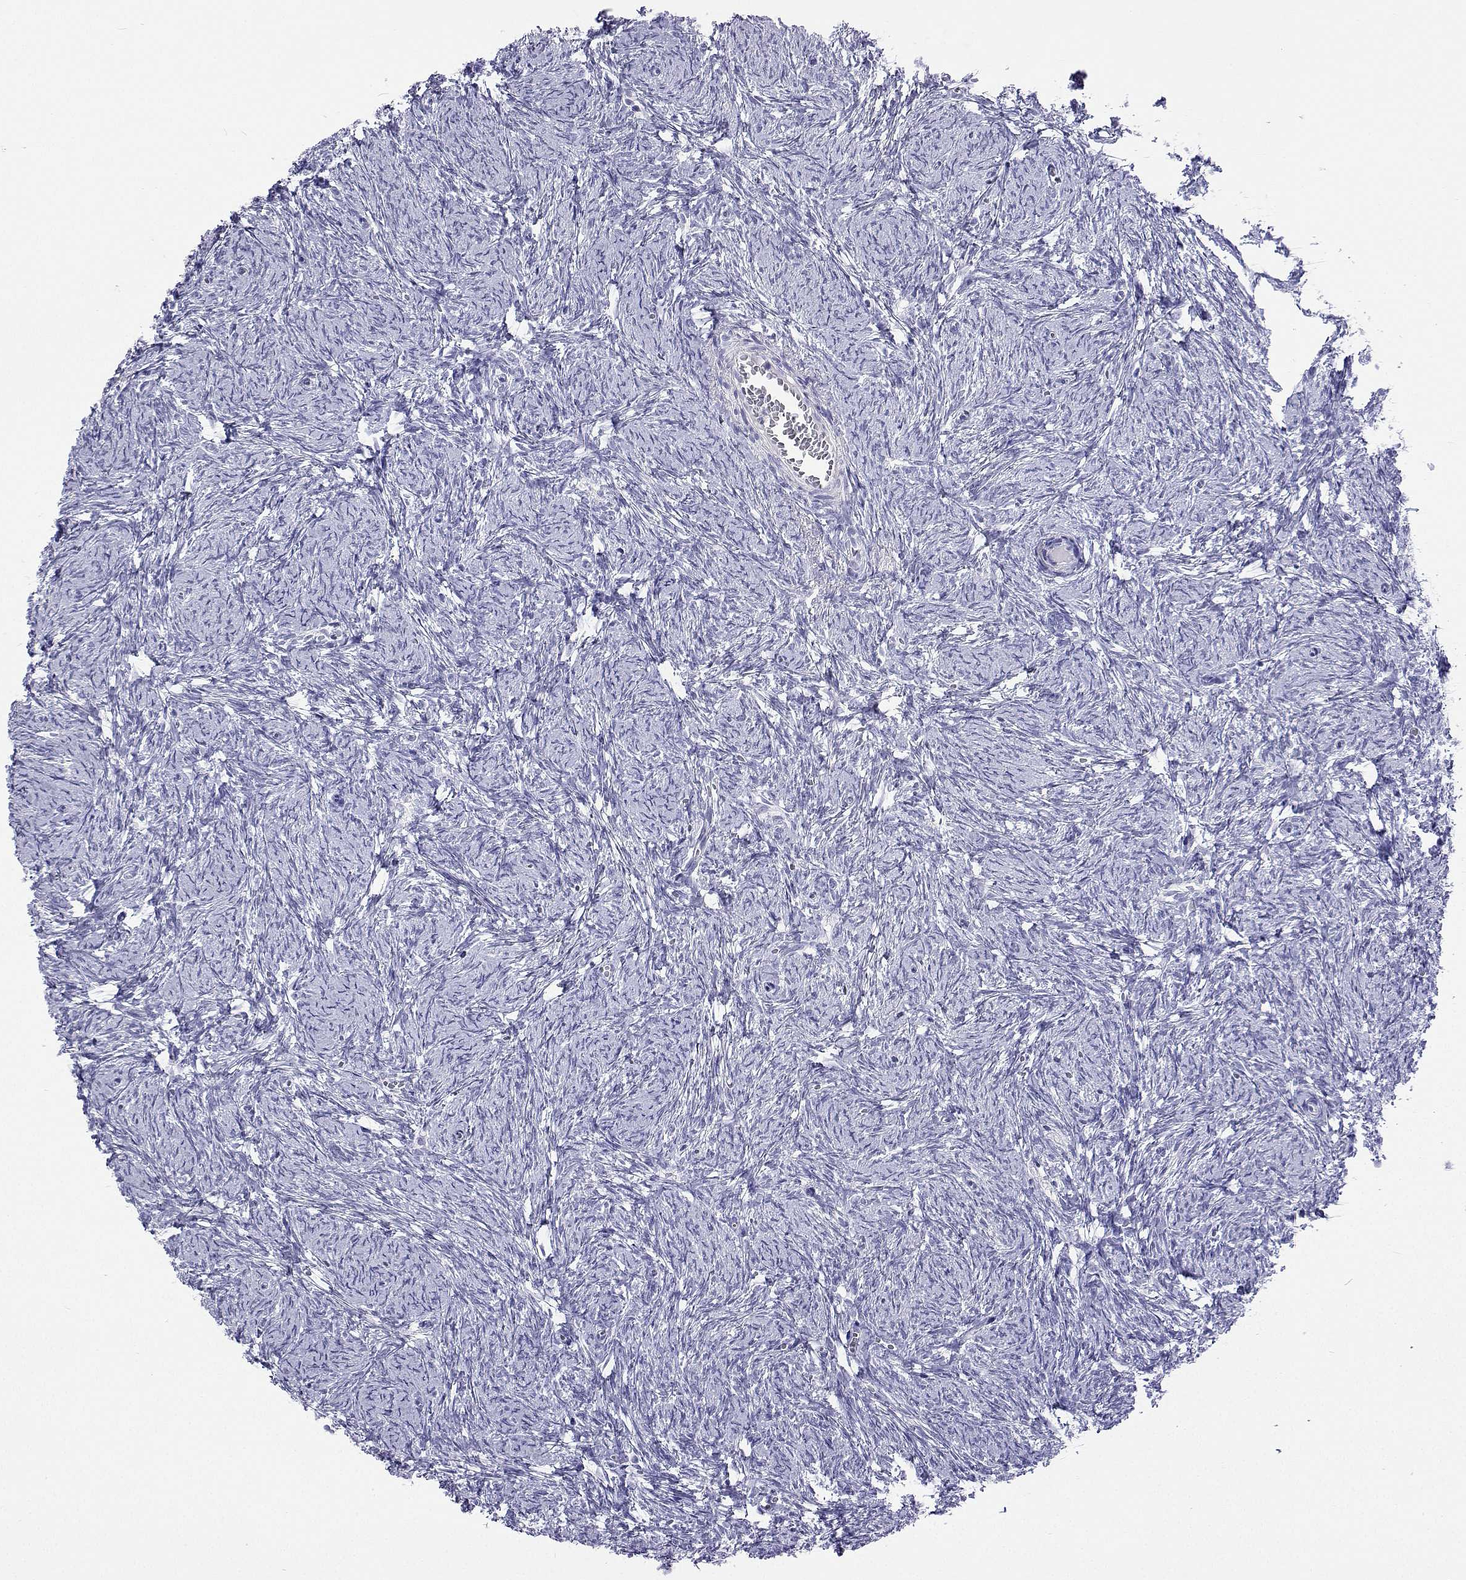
{"staining": {"intensity": "negative", "quantity": "none", "location": "none"}, "tissue": "ovary", "cell_type": "Ovarian stroma cells", "image_type": "normal", "snomed": [{"axis": "morphology", "description": "Normal tissue, NOS"}, {"axis": "topography", "description": "Ovary"}], "caption": "A histopathology image of human ovary is negative for staining in ovarian stroma cells. (Brightfield microscopy of DAB (3,3'-diaminobenzidine) immunohistochemistry at high magnification).", "gene": "UMODL1", "patient": {"sex": "female", "age": 41}}